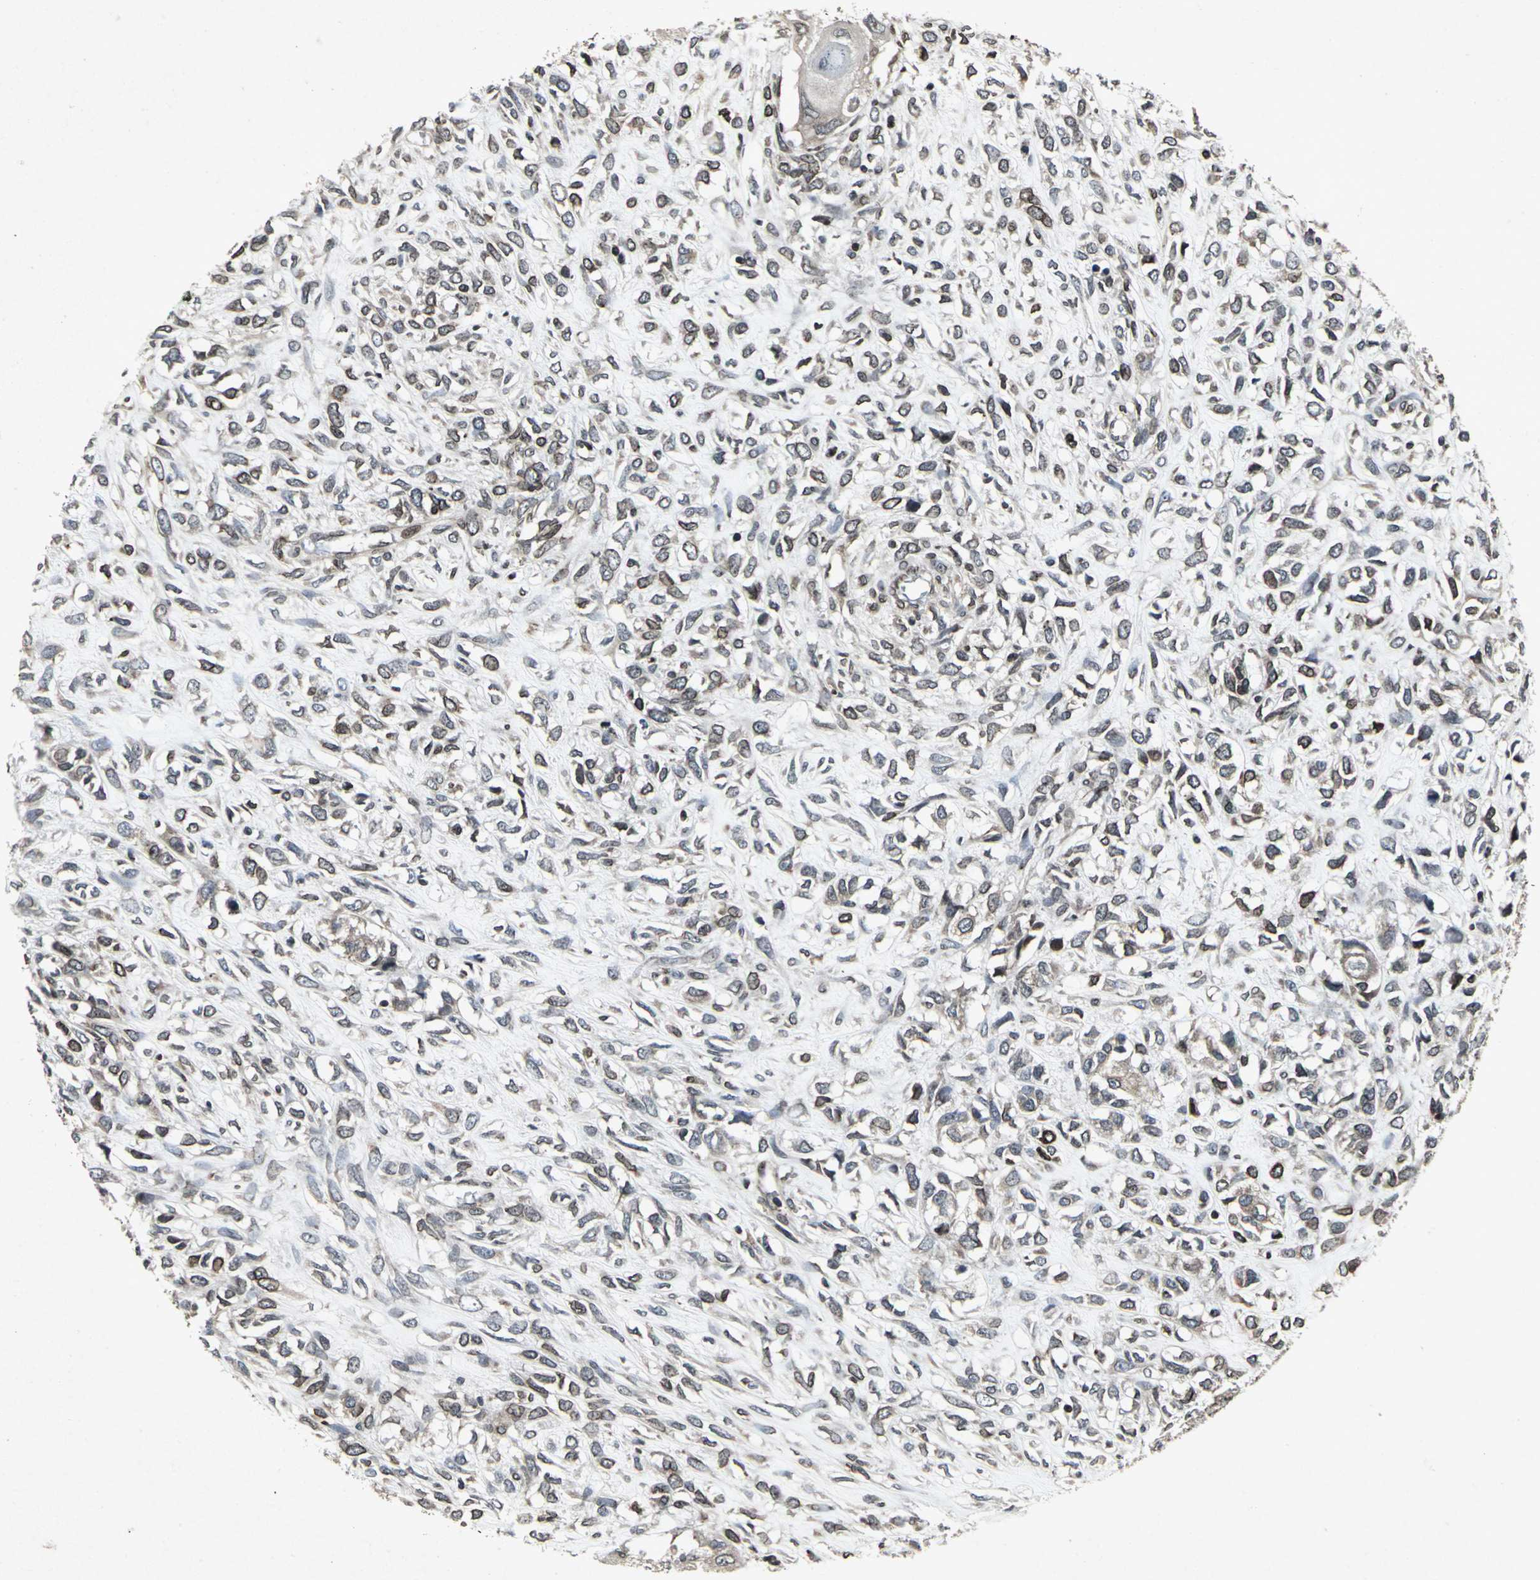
{"staining": {"intensity": "strong", "quantity": ">75%", "location": "cytoplasmic/membranous,nuclear"}, "tissue": "head and neck cancer", "cell_type": "Tumor cells", "image_type": "cancer", "snomed": [{"axis": "morphology", "description": "Necrosis, NOS"}, {"axis": "morphology", "description": "Neoplasm, malignant, NOS"}, {"axis": "topography", "description": "Salivary gland"}, {"axis": "topography", "description": "Head-Neck"}], "caption": "A photomicrograph showing strong cytoplasmic/membranous and nuclear expression in approximately >75% of tumor cells in head and neck cancer (neoplasm (malignant)), as visualized by brown immunohistochemical staining.", "gene": "SH2B3", "patient": {"sex": "male", "age": 43}}